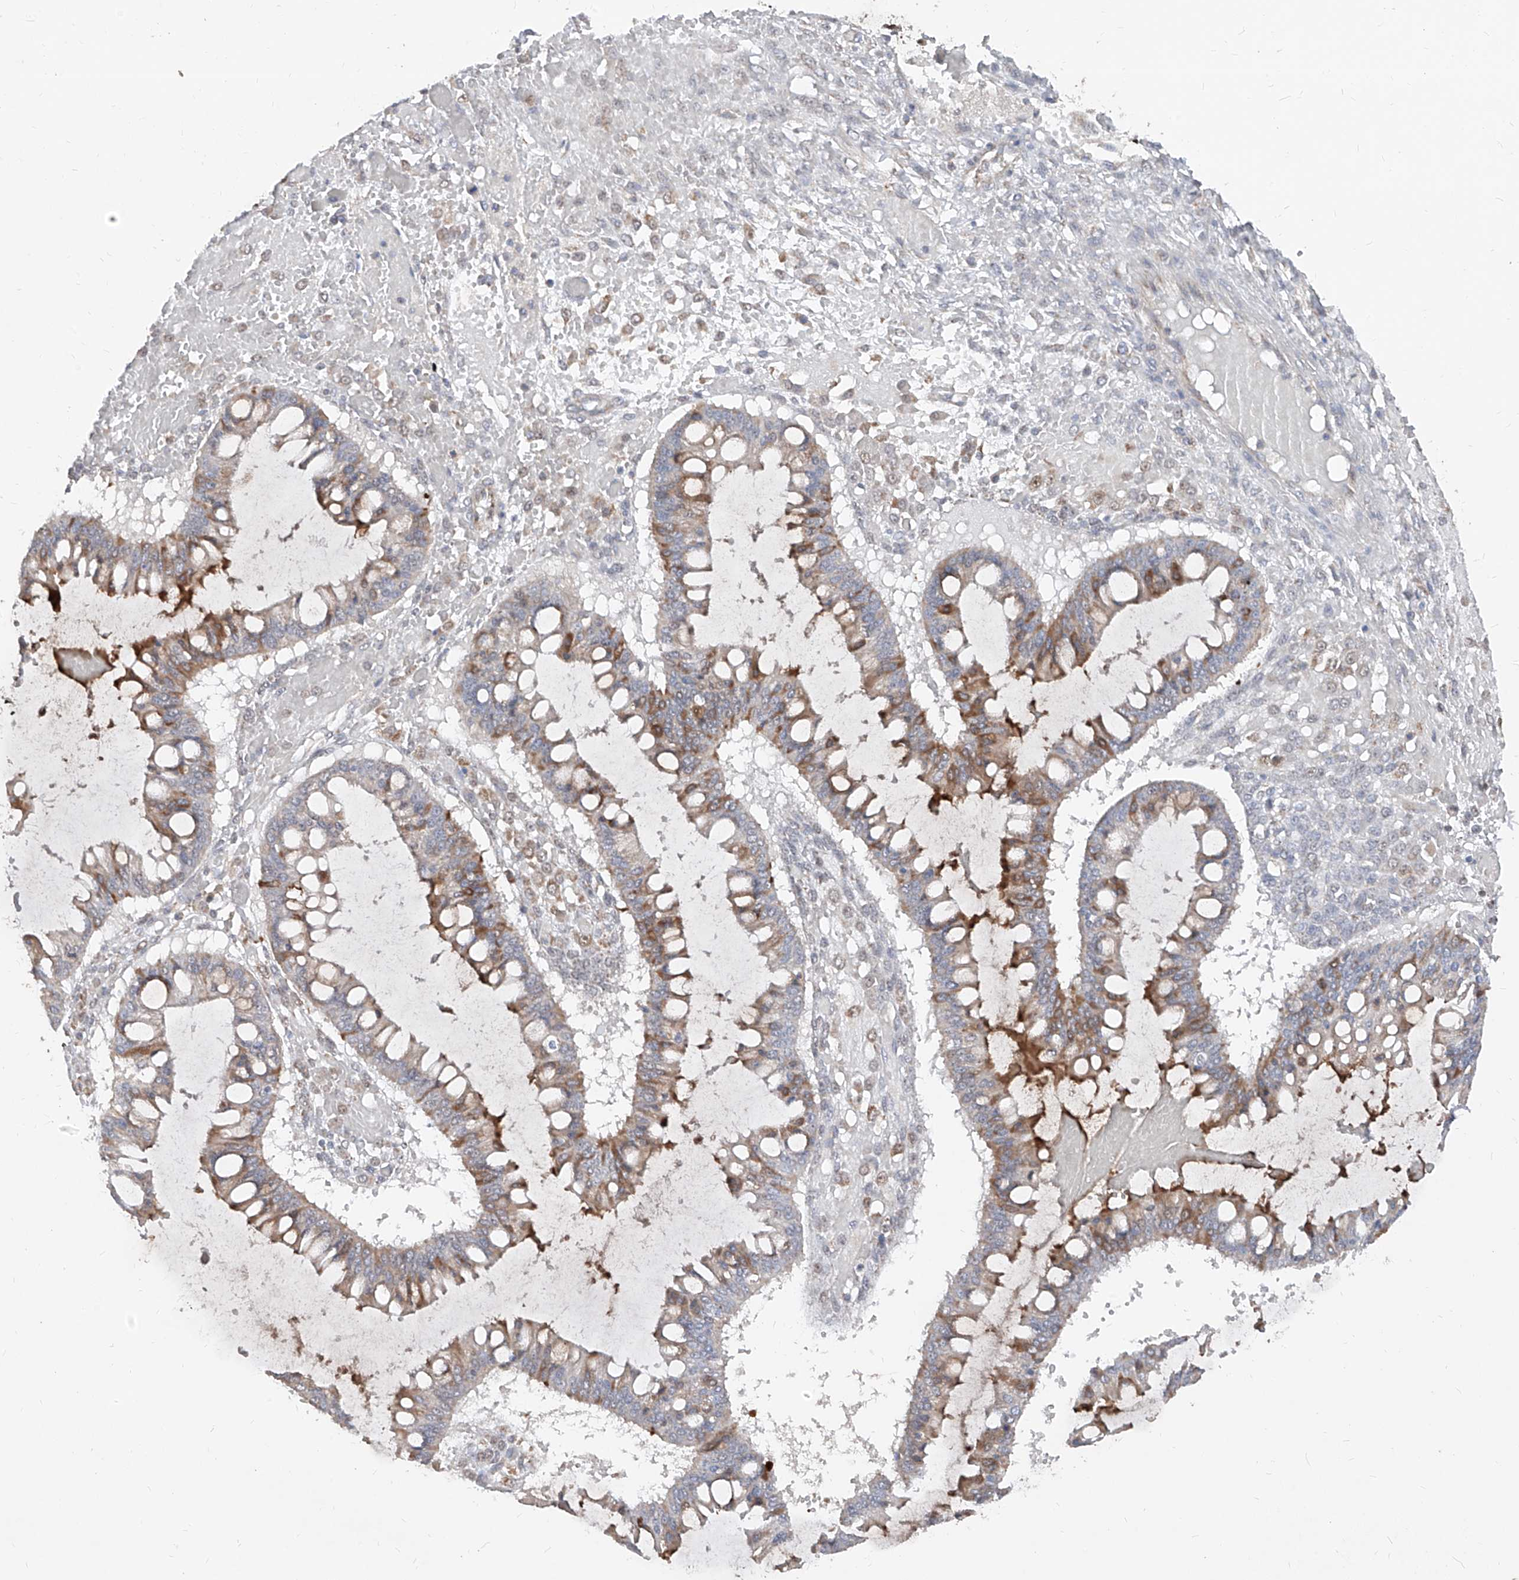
{"staining": {"intensity": "moderate", "quantity": "25%-75%", "location": "cytoplasmic/membranous"}, "tissue": "ovarian cancer", "cell_type": "Tumor cells", "image_type": "cancer", "snomed": [{"axis": "morphology", "description": "Cystadenocarcinoma, mucinous, NOS"}, {"axis": "topography", "description": "Ovary"}], "caption": "An image of ovarian mucinous cystadenocarcinoma stained for a protein shows moderate cytoplasmic/membranous brown staining in tumor cells. (brown staining indicates protein expression, while blue staining denotes nuclei).", "gene": "NDUFB3", "patient": {"sex": "female", "age": 73}}